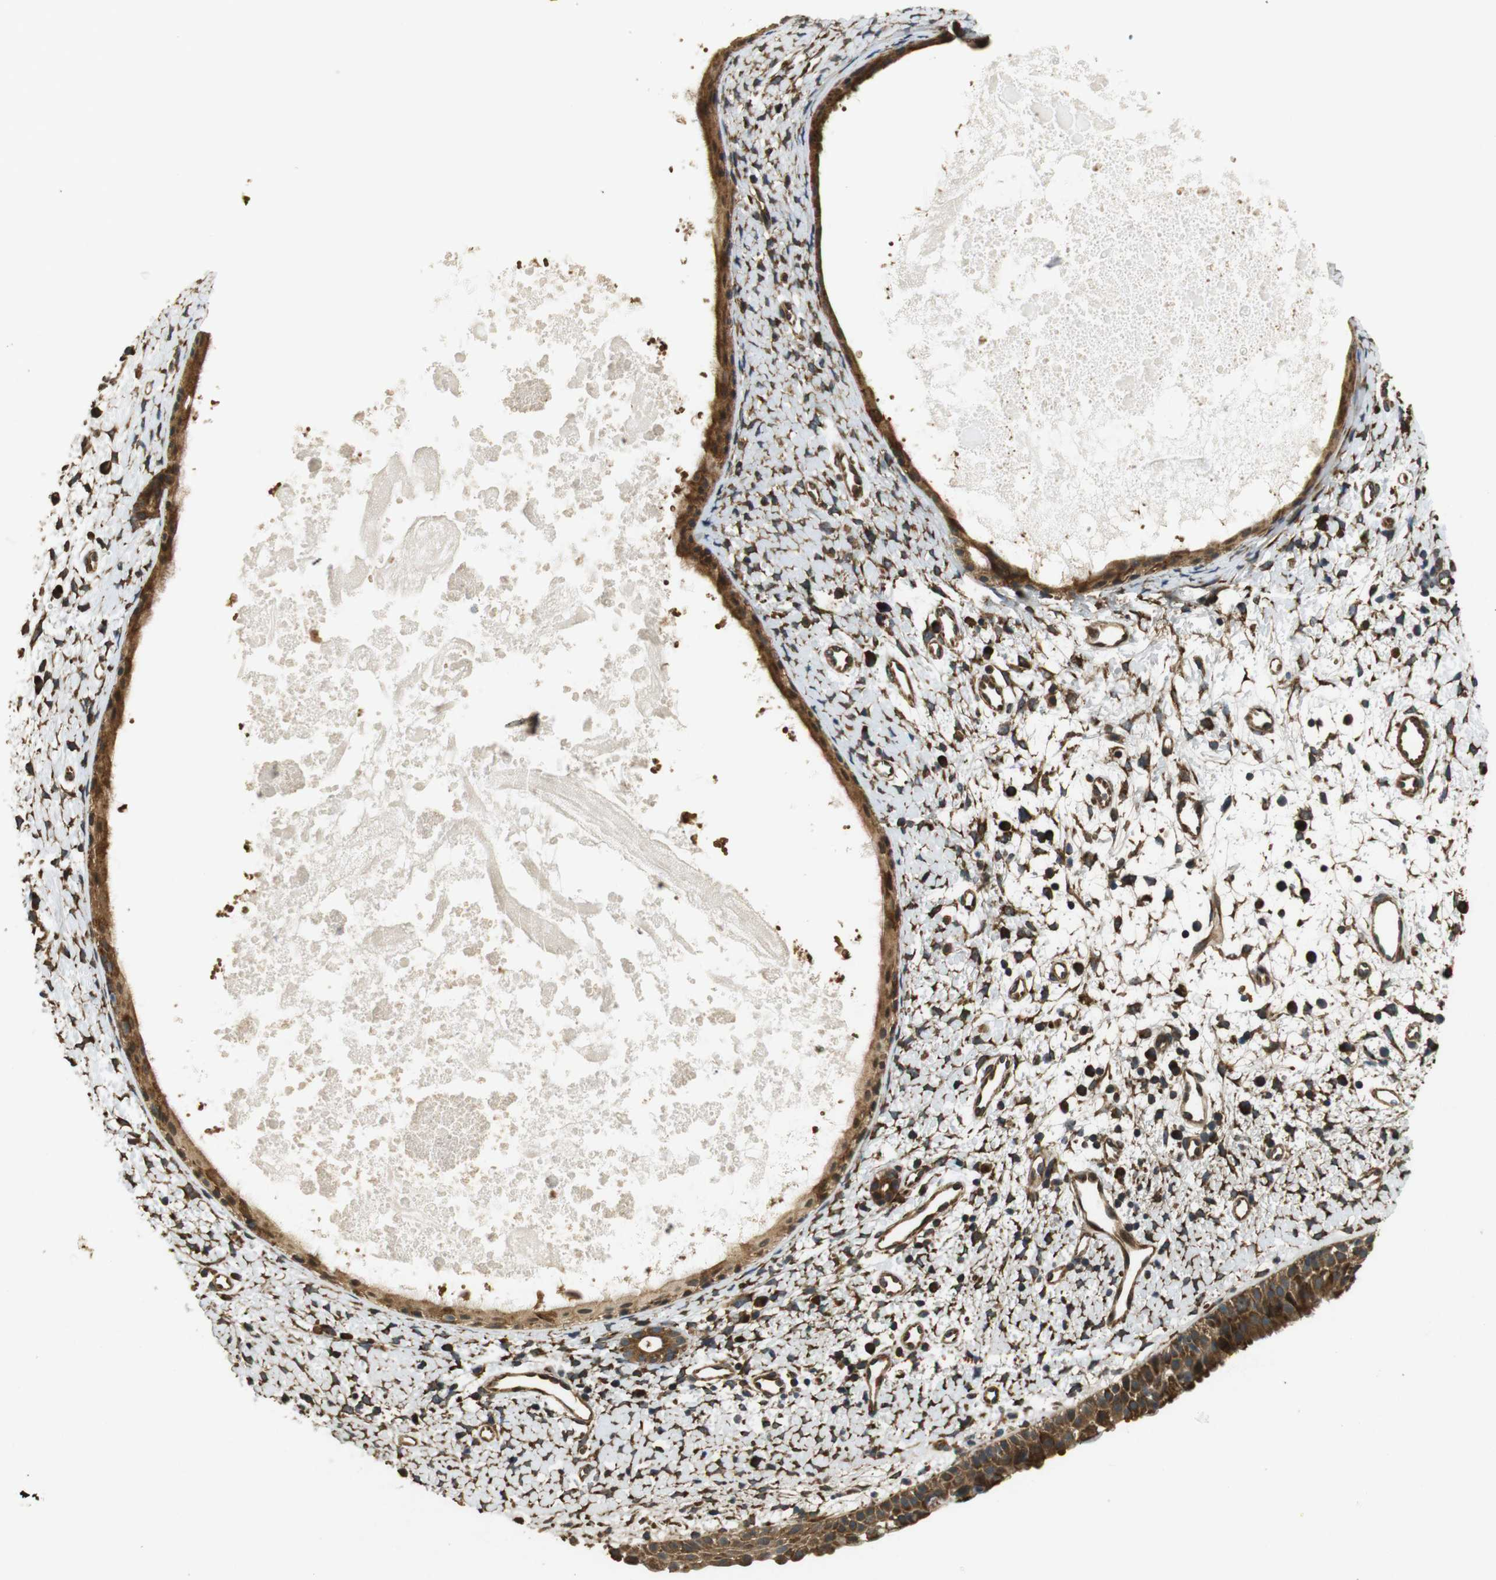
{"staining": {"intensity": "strong", "quantity": ">75%", "location": "cytoplasmic/membranous"}, "tissue": "nasopharynx", "cell_type": "Respiratory epithelial cells", "image_type": "normal", "snomed": [{"axis": "morphology", "description": "Normal tissue, NOS"}, {"axis": "topography", "description": "Nasopharynx"}], "caption": "Nasopharynx was stained to show a protein in brown. There is high levels of strong cytoplasmic/membranous expression in approximately >75% of respiratory epithelial cells. (DAB (3,3'-diaminobenzidine) IHC with brightfield microscopy, high magnification).", "gene": "BNIP3", "patient": {"sex": "male", "age": 22}}